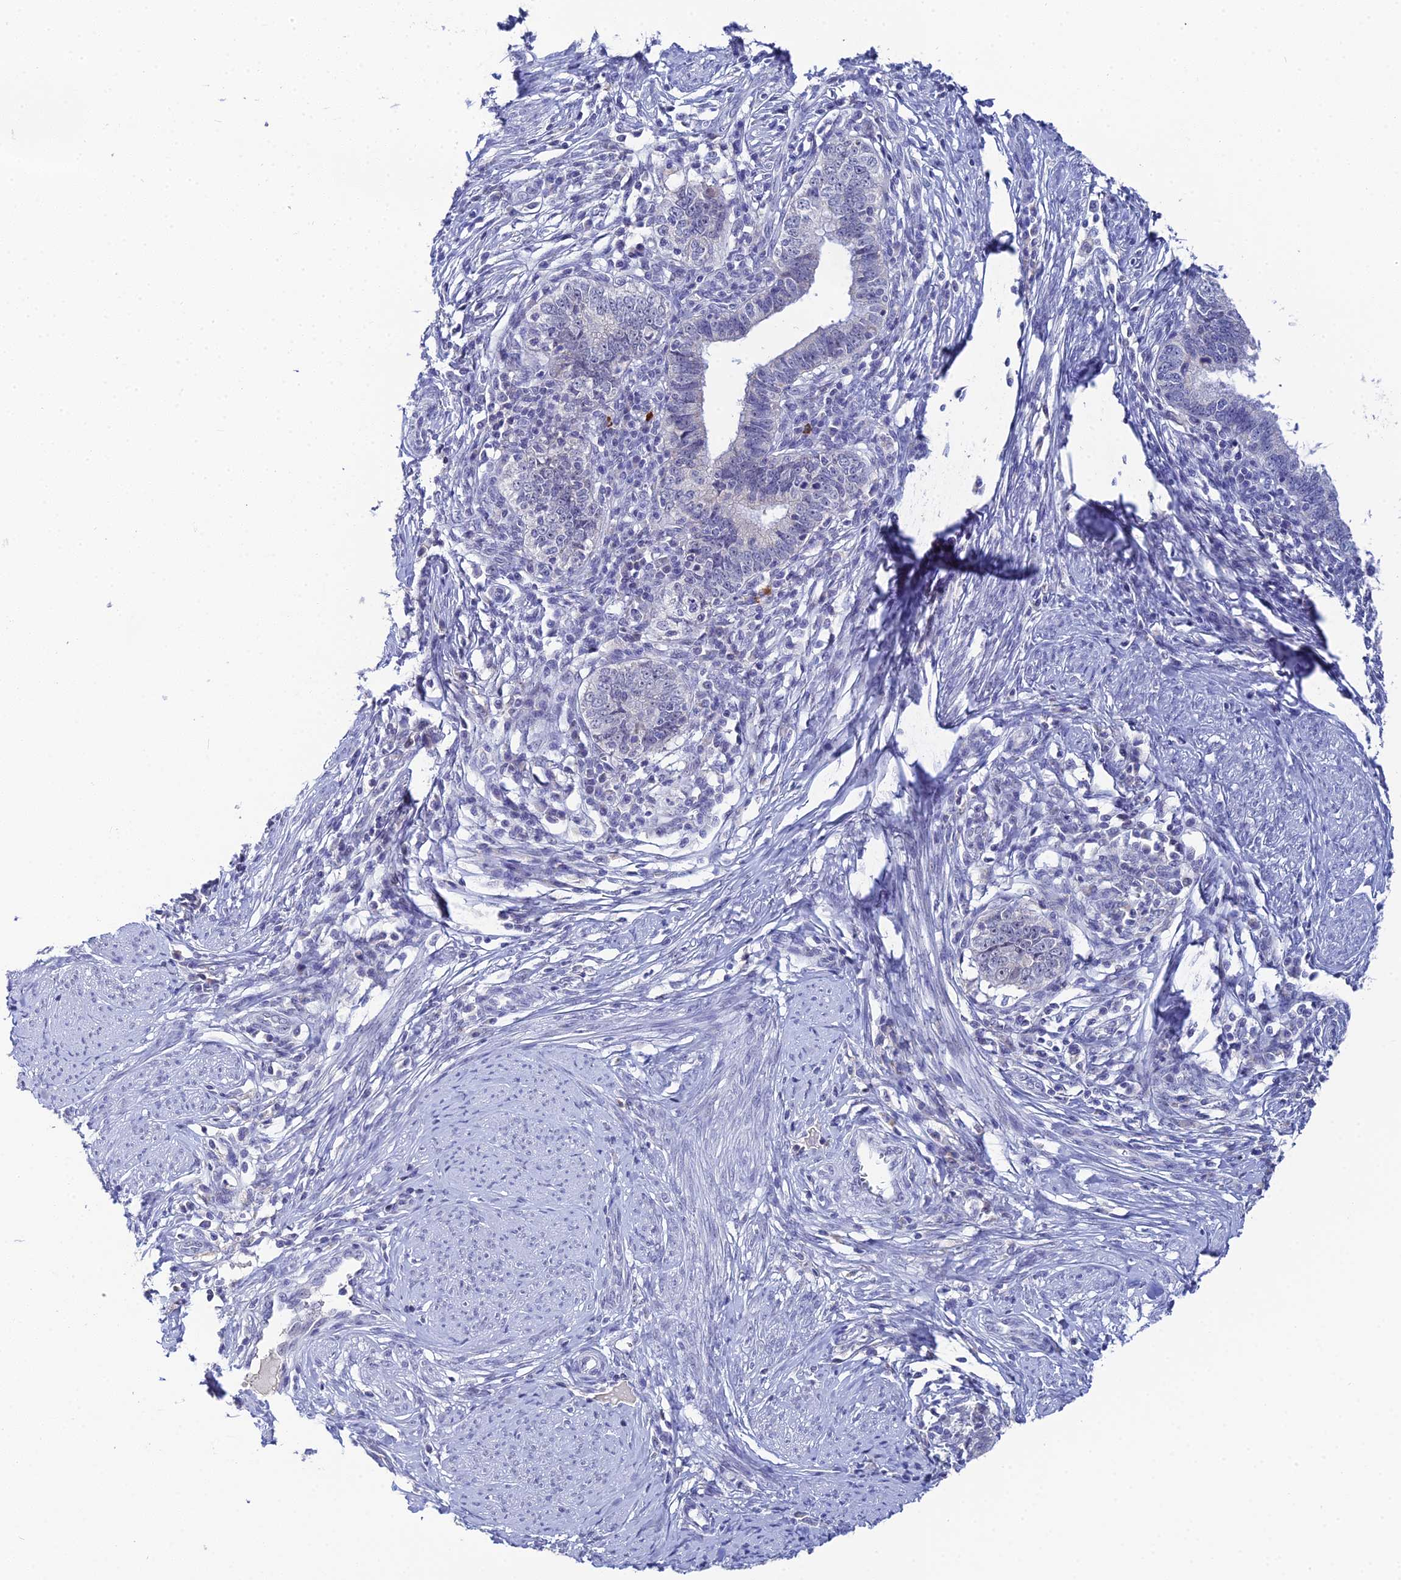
{"staining": {"intensity": "negative", "quantity": "none", "location": "none"}, "tissue": "cervical cancer", "cell_type": "Tumor cells", "image_type": "cancer", "snomed": [{"axis": "morphology", "description": "Adenocarcinoma, NOS"}, {"axis": "topography", "description": "Cervix"}], "caption": "Histopathology image shows no significant protein staining in tumor cells of cervical cancer.", "gene": "PLPP4", "patient": {"sex": "female", "age": 36}}